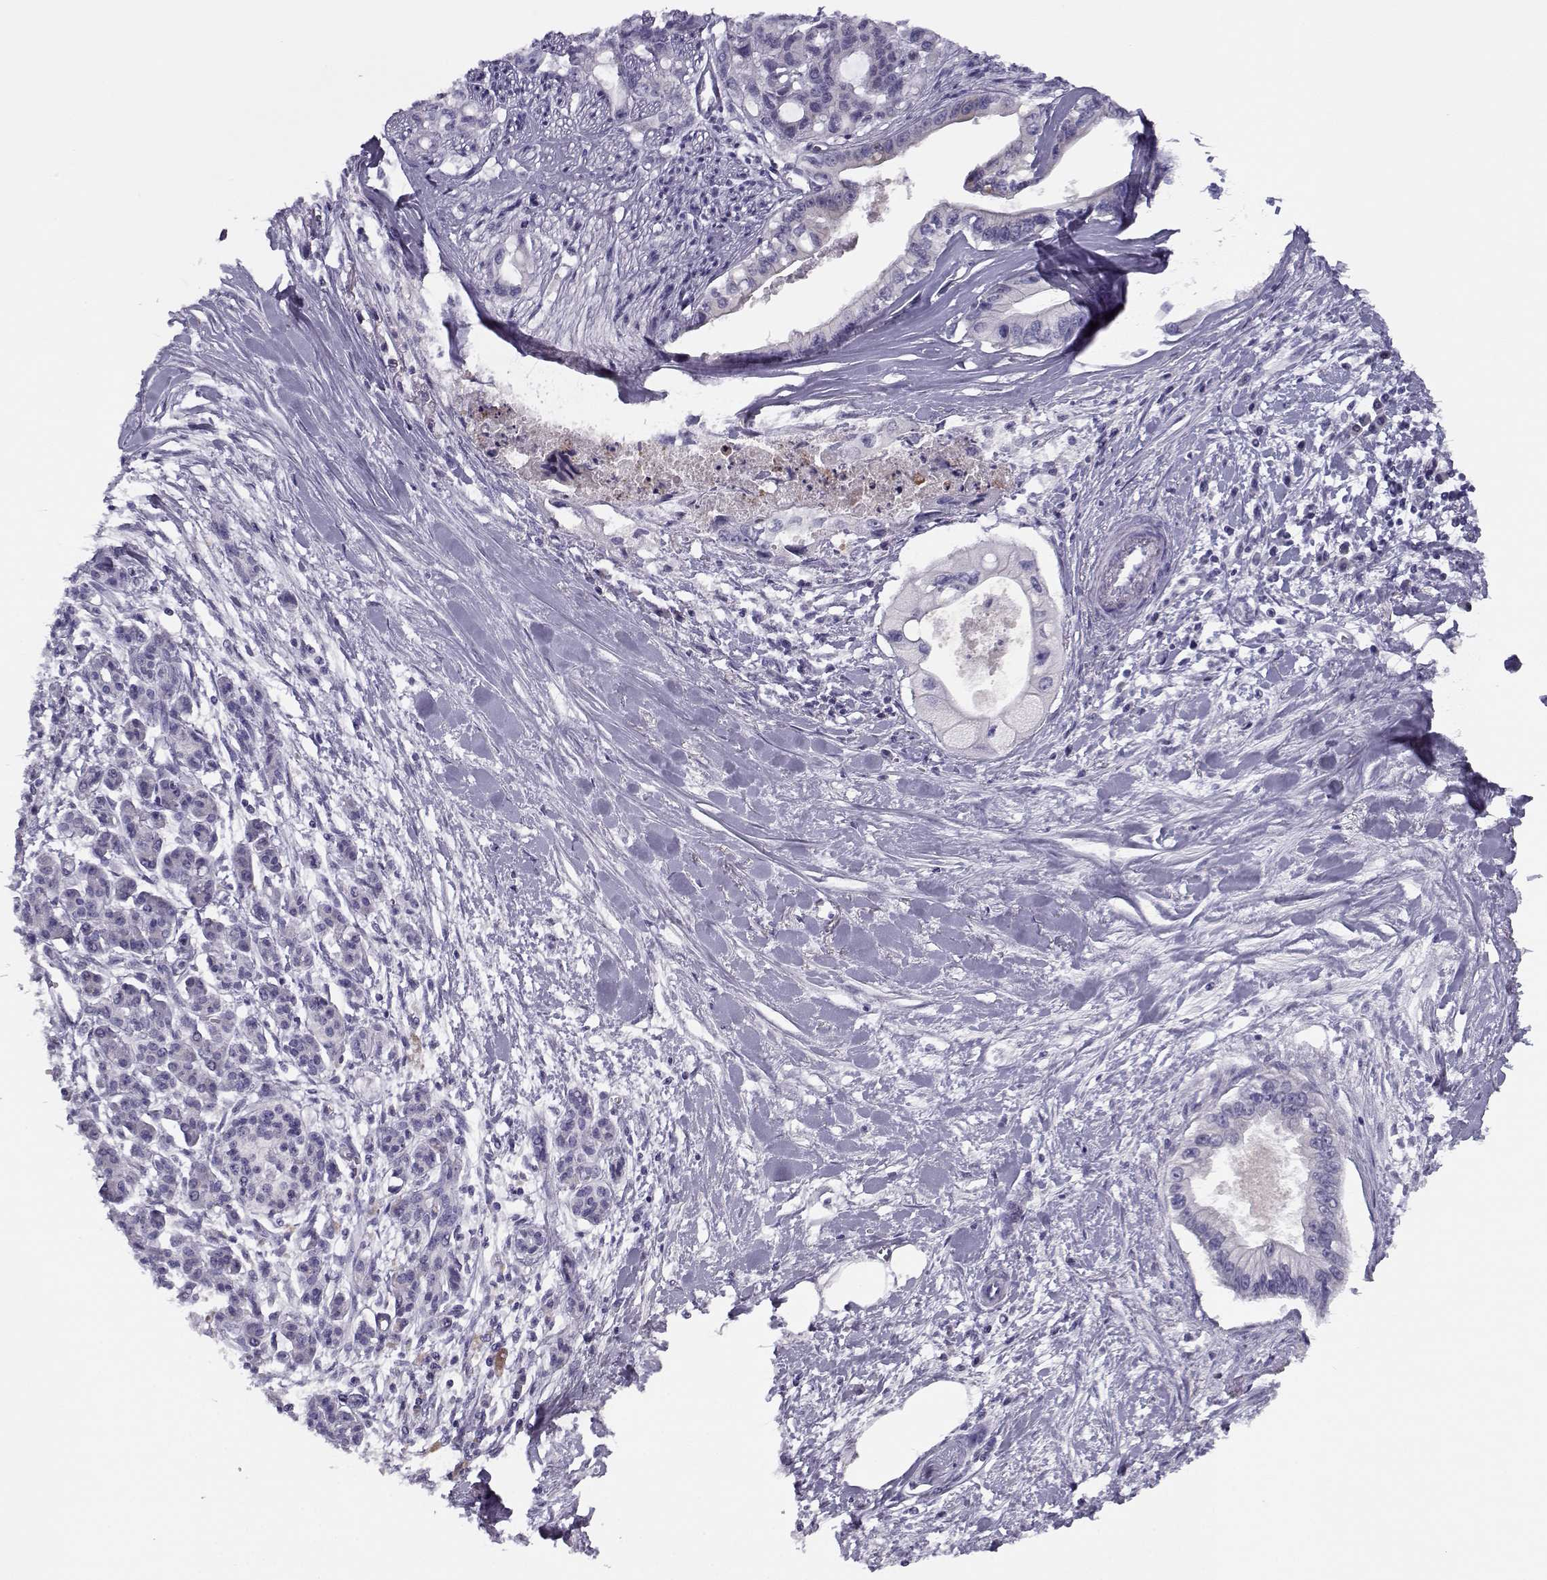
{"staining": {"intensity": "negative", "quantity": "none", "location": "none"}, "tissue": "pancreatic cancer", "cell_type": "Tumor cells", "image_type": "cancer", "snomed": [{"axis": "morphology", "description": "Adenocarcinoma, NOS"}, {"axis": "topography", "description": "Pancreas"}], "caption": "There is no significant staining in tumor cells of adenocarcinoma (pancreatic).", "gene": "CFAP77", "patient": {"sex": "male", "age": 60}}